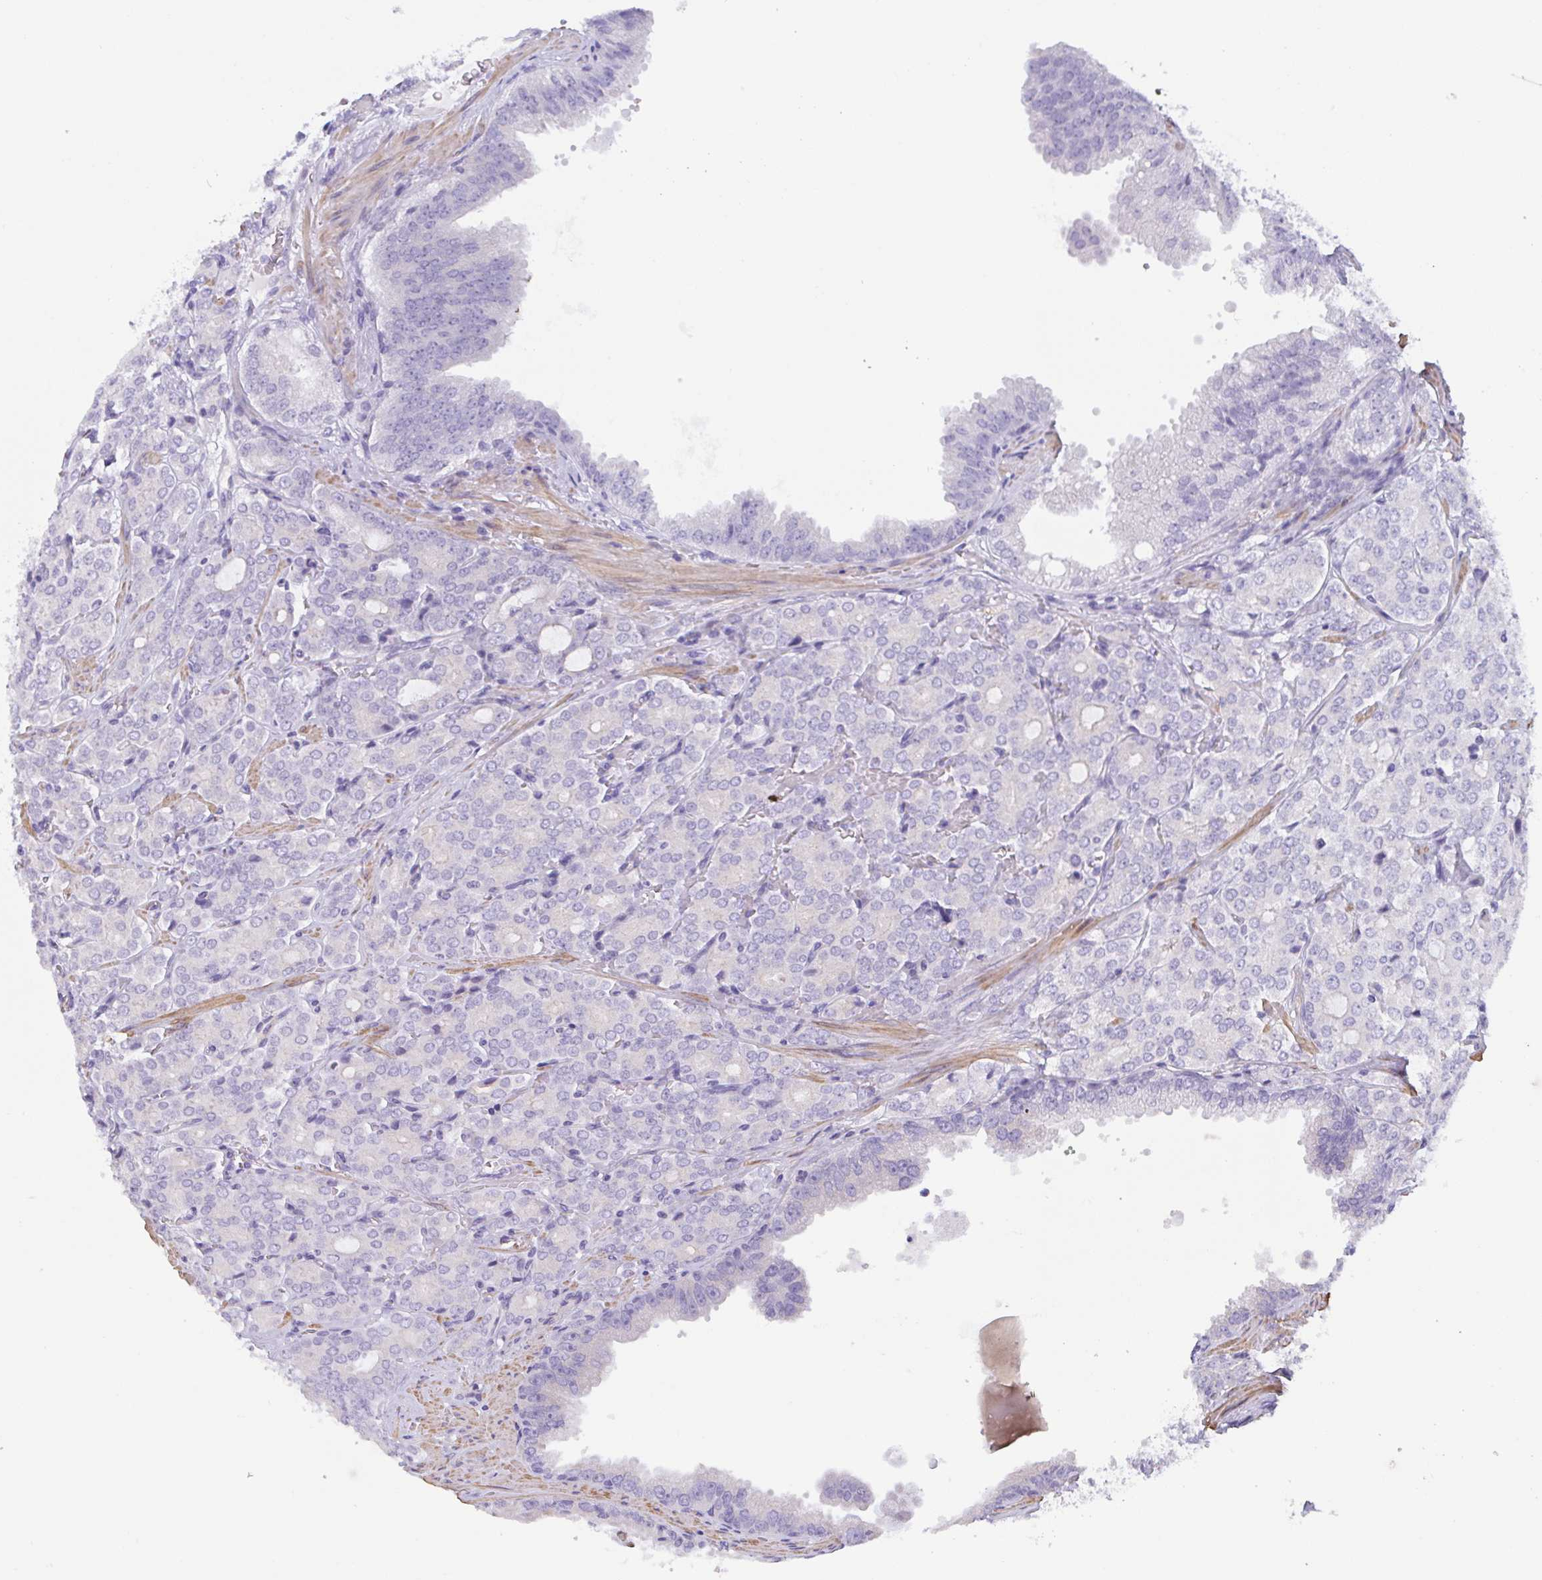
{"staining": {"intensity": "negative", "quantity": "none", "location": "none"}, "tissue": "prostate cancer", "cell_type": "Tumor cells", "image_type": "cancer", "snomed": [{"axis": "morphology", "description": "Adenocarcinoma, Low grade"}, {"axis": "topography", "description": "Prostate"}], "caption": "DAB immunohistochemical staining of prostate cancer (adenocarcinoma (low-grade)) demonstrates no significant expression in tumor cells. Brightfield microscopy of immunohistochemistry (IHC) stained with DAB (brown) and hematoxylin (blue), captured at high magnification.", "gene": "CEP170B", "patient": {"sex": "male", "age": 67}}